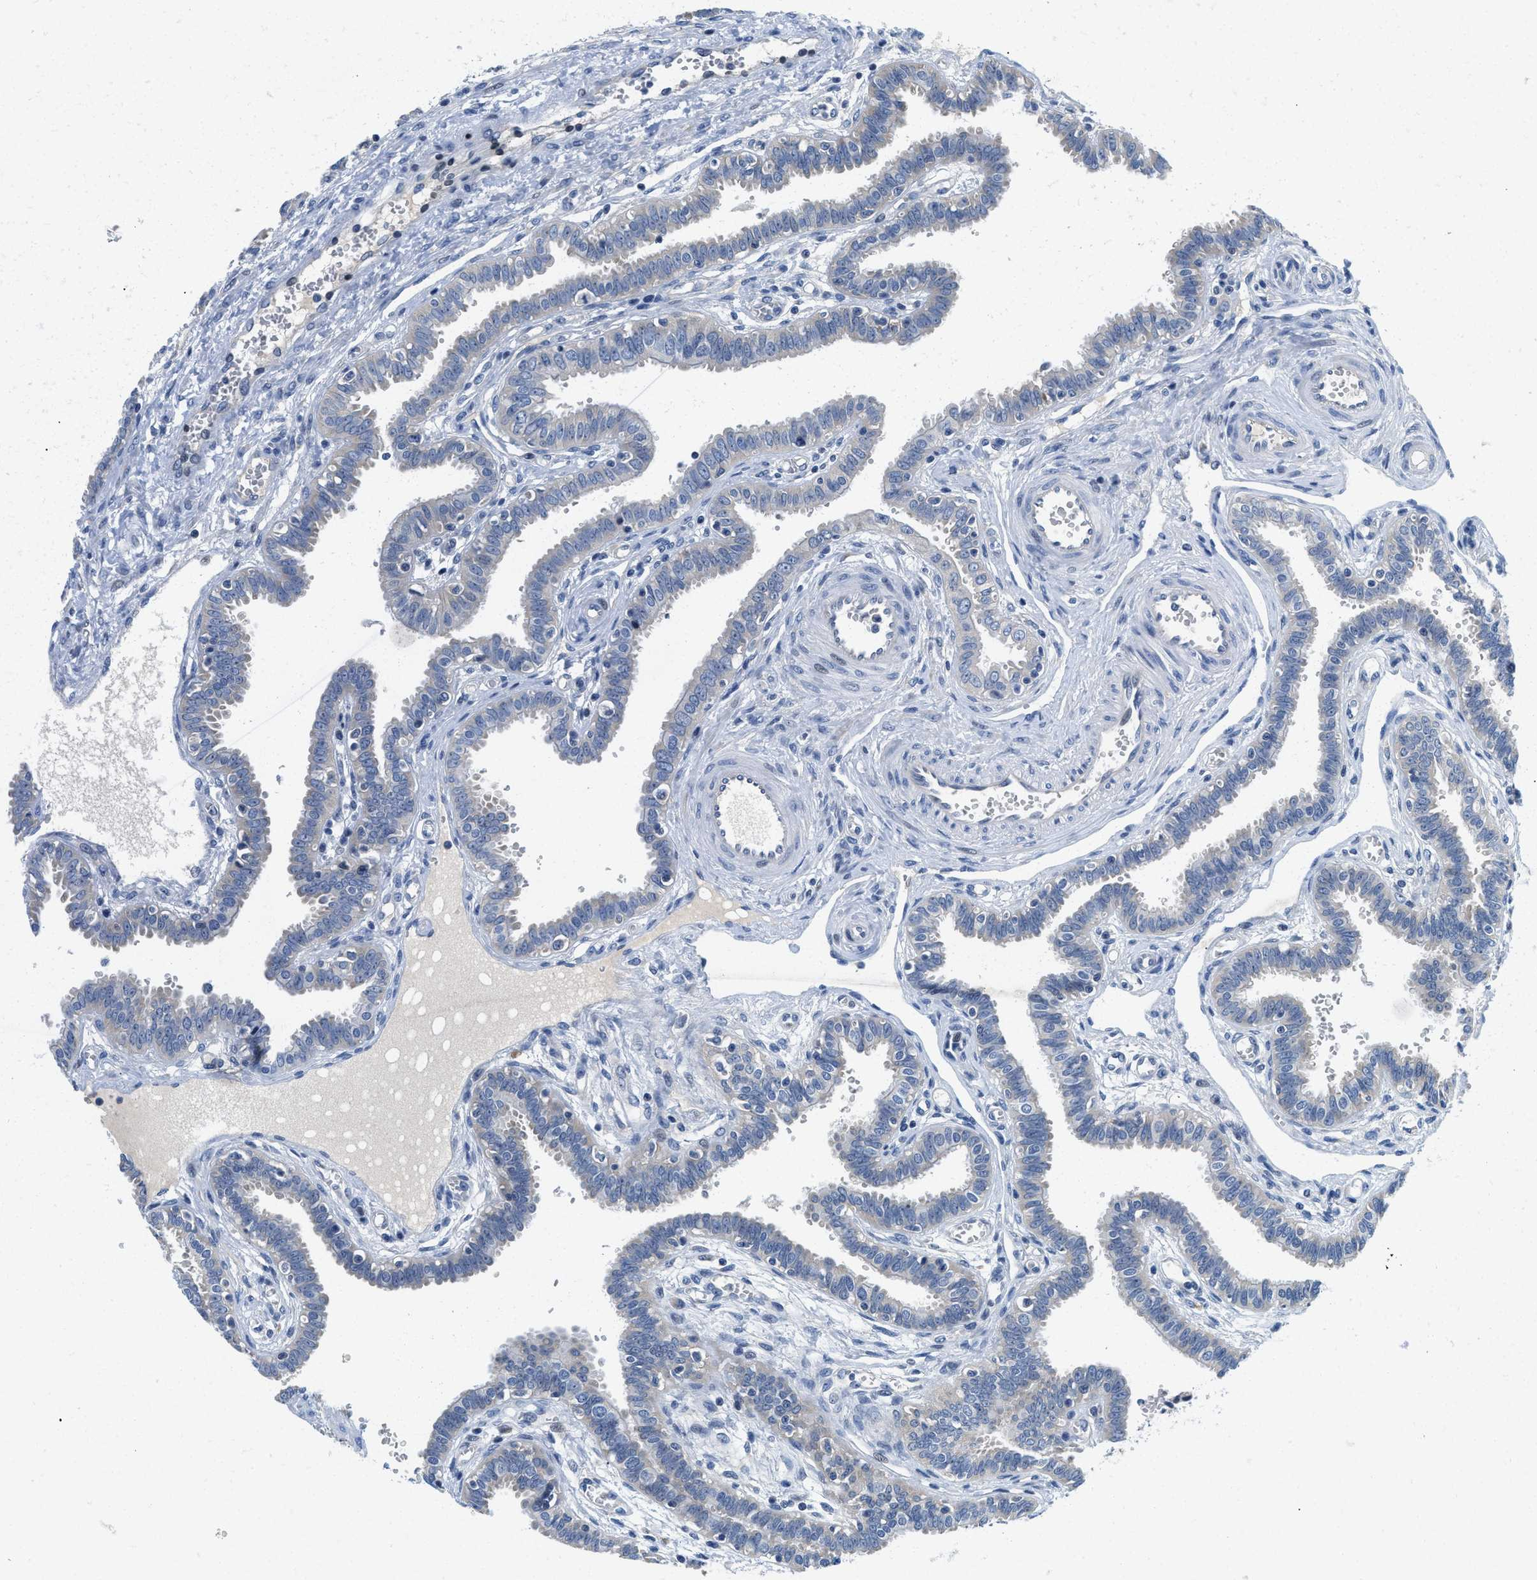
{"staining": {"intensity": "moderate", "quantity": "25%-75%", "location": "cytoplasmic/membranous"}, "tissue": "fallopian tube", "cell_type": "Glandular cells", "image_type": "normal", "snomed": [{"axis": "morphology", "description": "Normal tissue, NOS"}, {"axis": "topography", "description": "Fallopian tube"}], "caption": "A brown stain highlights moderate cytoplasmic/membranous staining of a protein in glandular cells of normal human fallopian tube.", "gene": "IKBKE", "patient": {"sex": "female", "age": 32}}